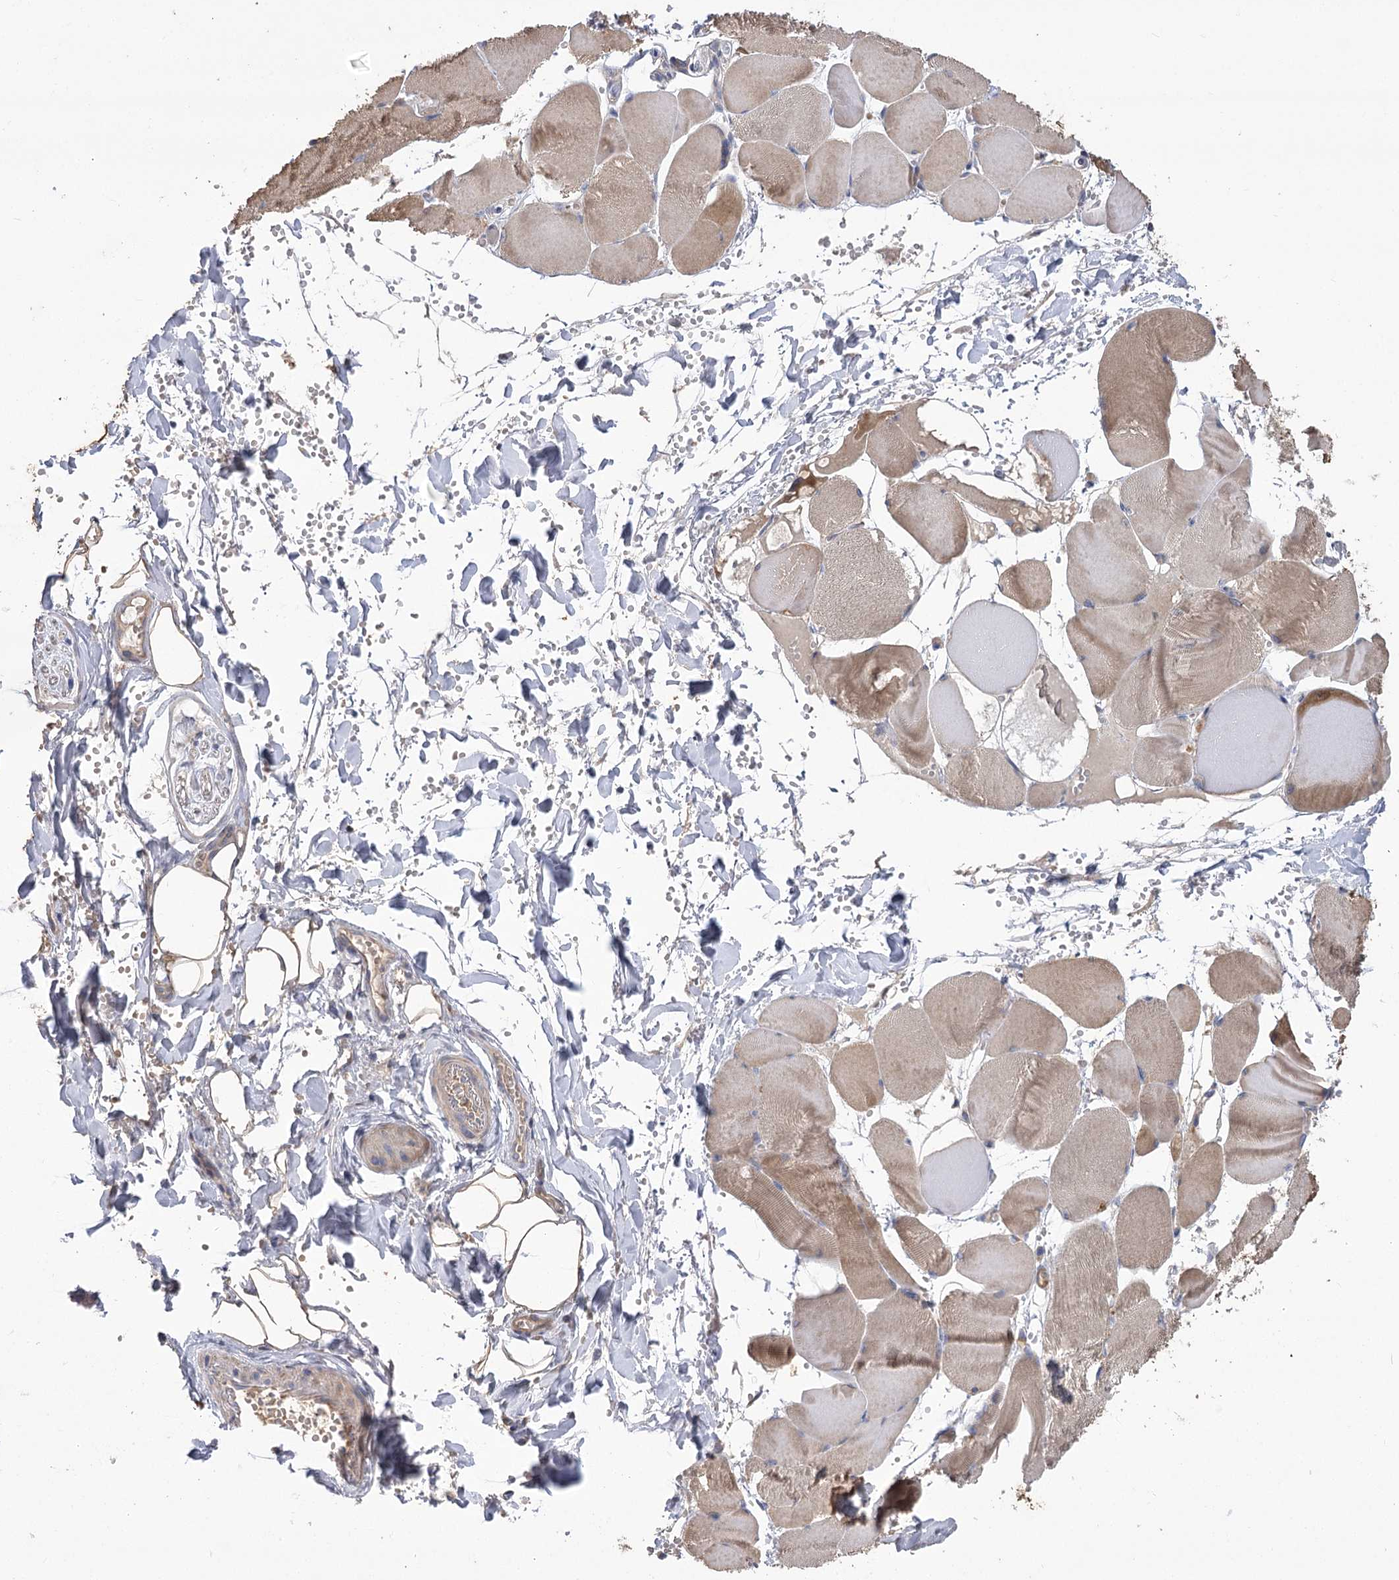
{"staining": {"intensity": "weak", "quantity": "<25%", "location": "cytoplasmic/membranous"}, "tissue": "adipose tissue", "cell_type": "Adipocytes", "image_type": "normal", "snomed": [{"axis": "morphology", "description": "Normal tissue, NOS"}, {"axis": "topography", "description": "Skeletal muscle"}, {"axis": "topography", "description": "Peripheral nerve tissue"}], "caption": "Unremarkable adipose tissue was stained to show a protein in brown. There is no significant expression in adipocytes.", "gene": "PBLD", "patient": {"sex": "female", "age": 55}}